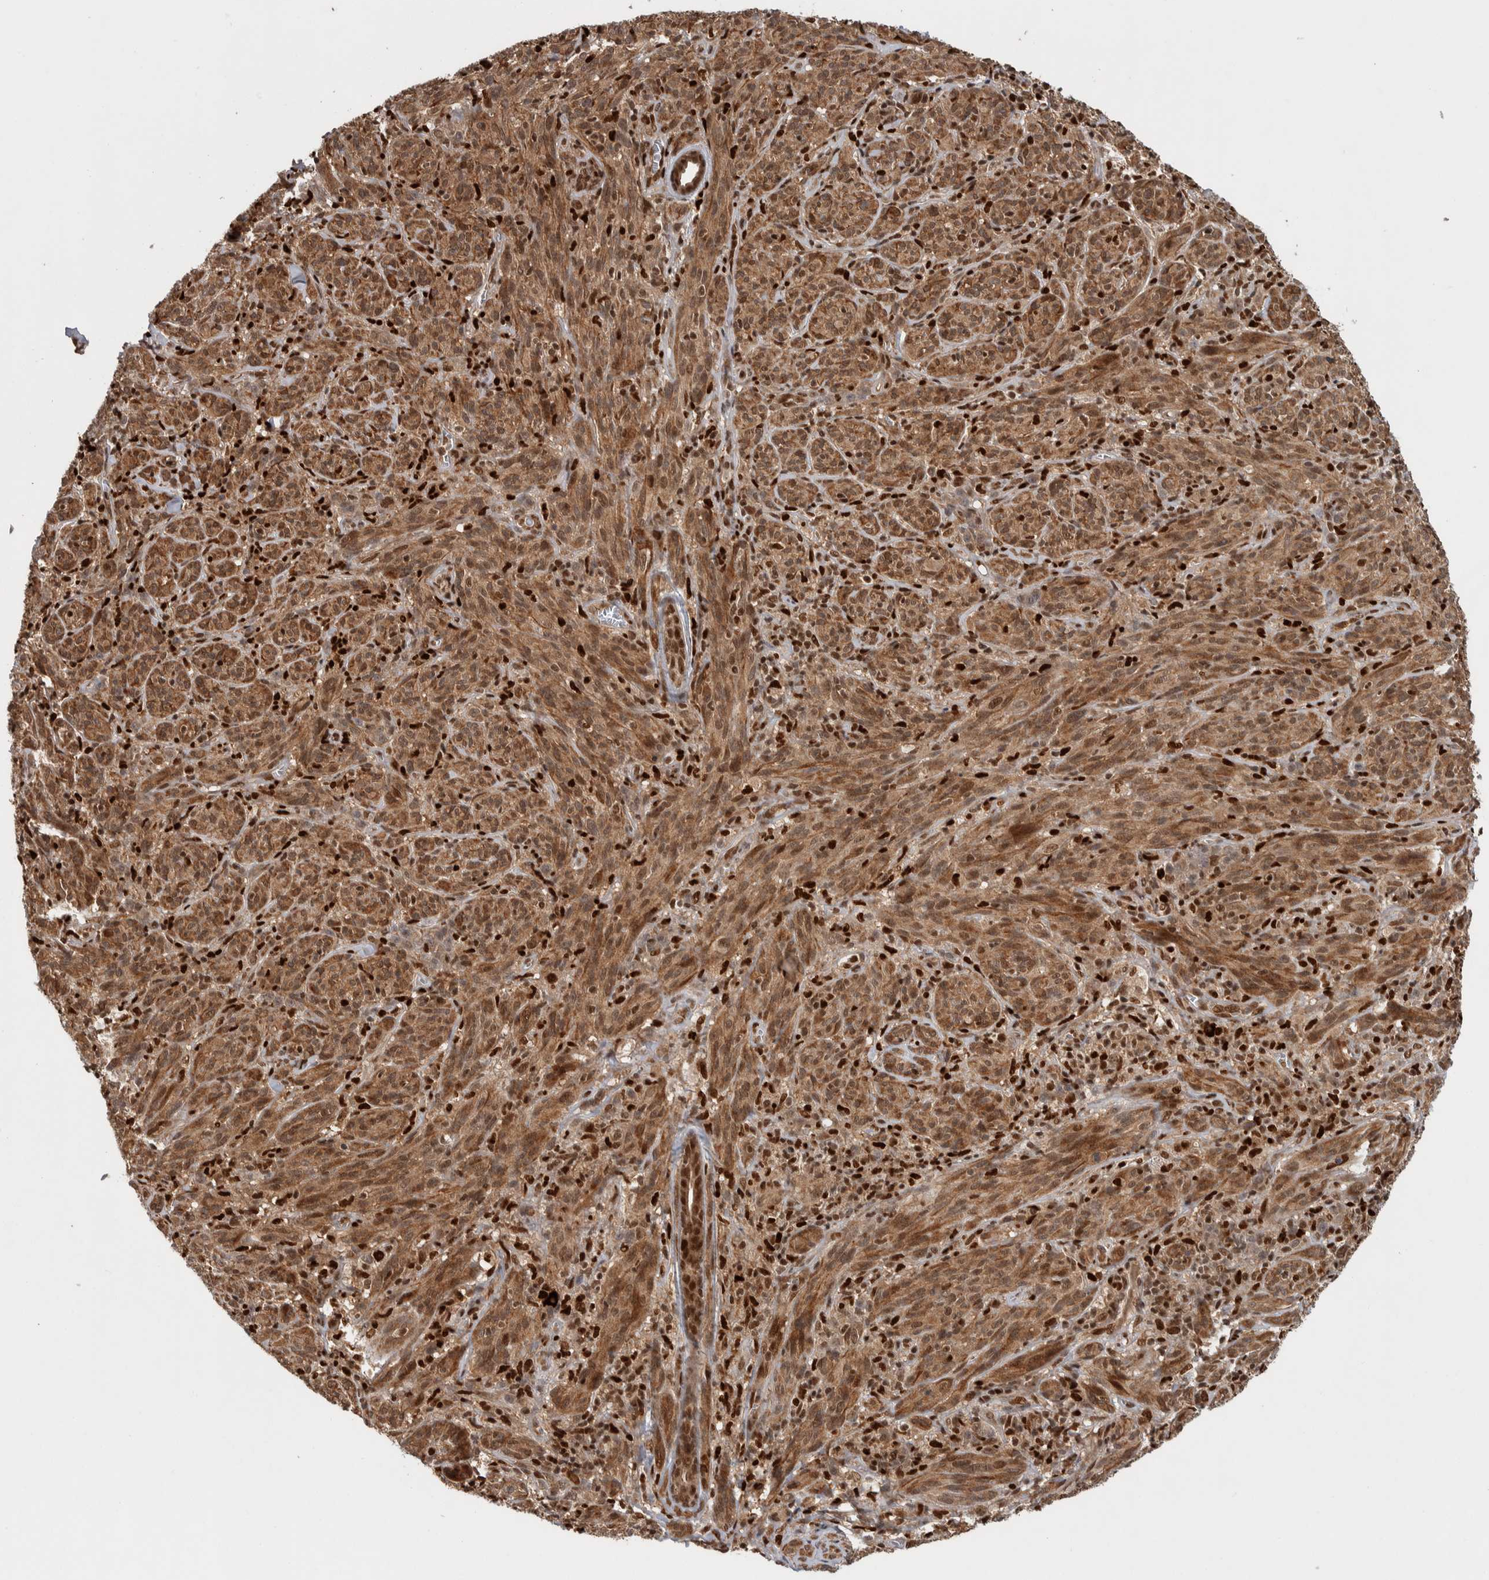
{"staining": {"intensity": "moderate", "quantity": ">75%", "location": "cytoplasmic/membranous,nuclear"}, "tissue": "melanoma", "cell_type": "Tumor cells", "image_type": "cancer", "snomed": [{"axis": "morphology", "description": "Malignant melanoma, NOS"}, {"axis": "topography", "description": "Skin of head"}], "caption": "This image exhibits immunohistochemistry (IHC) staining of human malignant melanoma, with medium moderate cytoplasmic/membranous and nuclear staining in approximately >75% of tumor cells.", "gene": "RPS6KA4", "patient": {"sex": "male", "age": 96}}